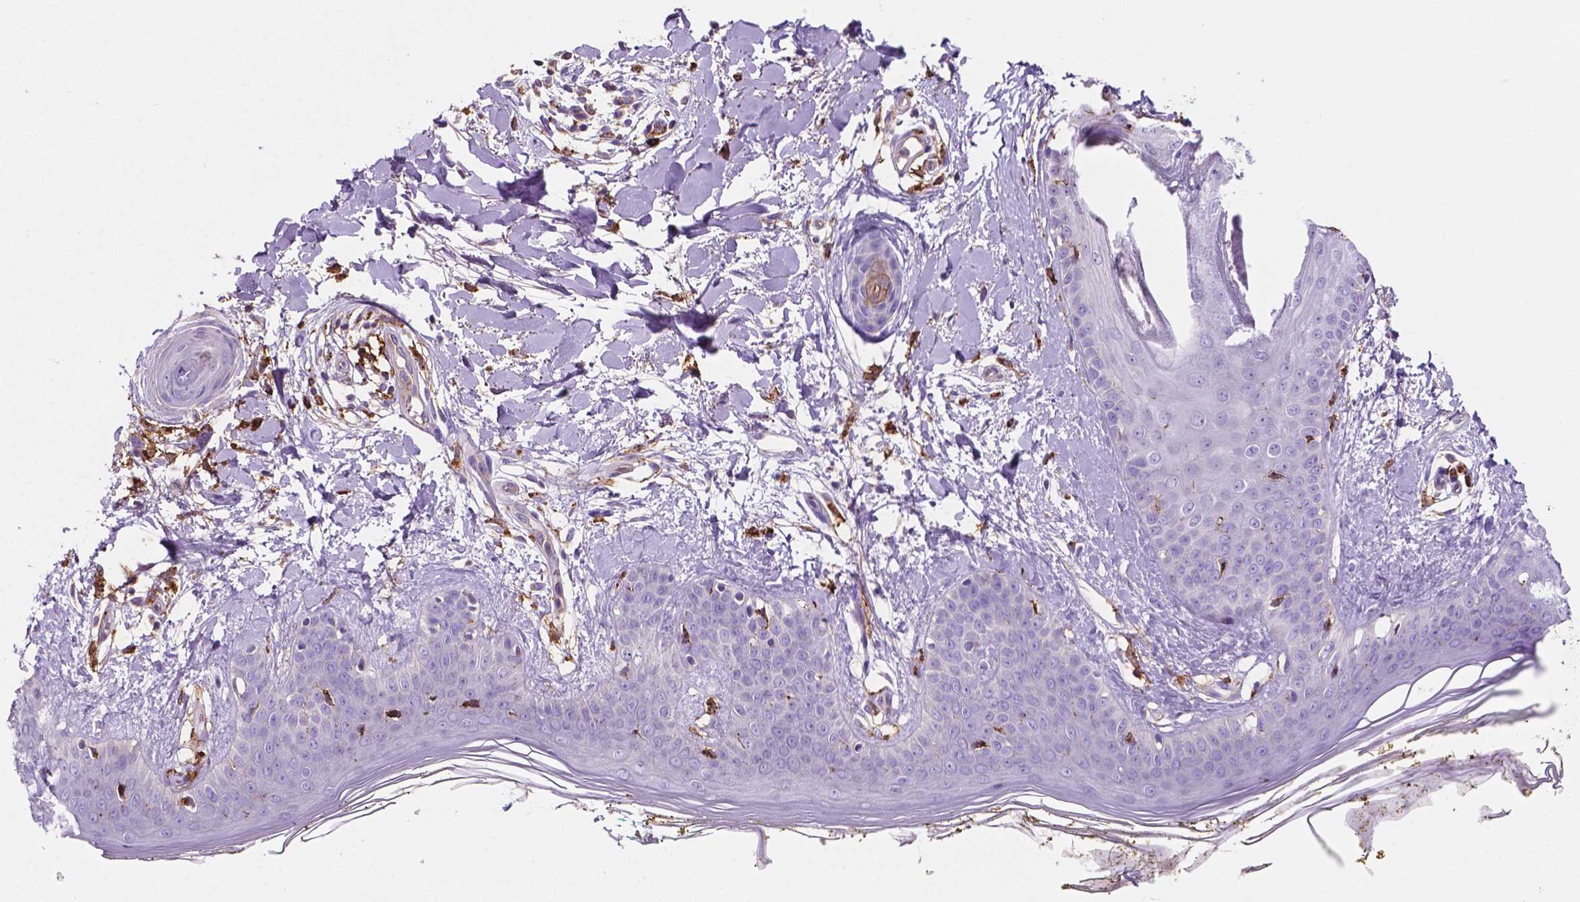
{"staining": {"intensity": "moderate", "quantity": ">75%", "location": "cytoplasmic/membranous"}, "tissue": "skin", "cell_type": "Fibroblasts", "image_type": "normal", "snomed": [{"axis": "morphology", "description": "Normal tissue, NOS"}, {"axis": "topography", "description": "Skin"}], "caption": "IHC histopathology image of unremarkable human skin stained for a protein (brown), which demonstrates medium levels of moderate cytoplasmic/membranous positivity in about >75% of fibroblasts.", "gene": "MKRN2OS", "patient": {"sex": "female", "age": 34}}